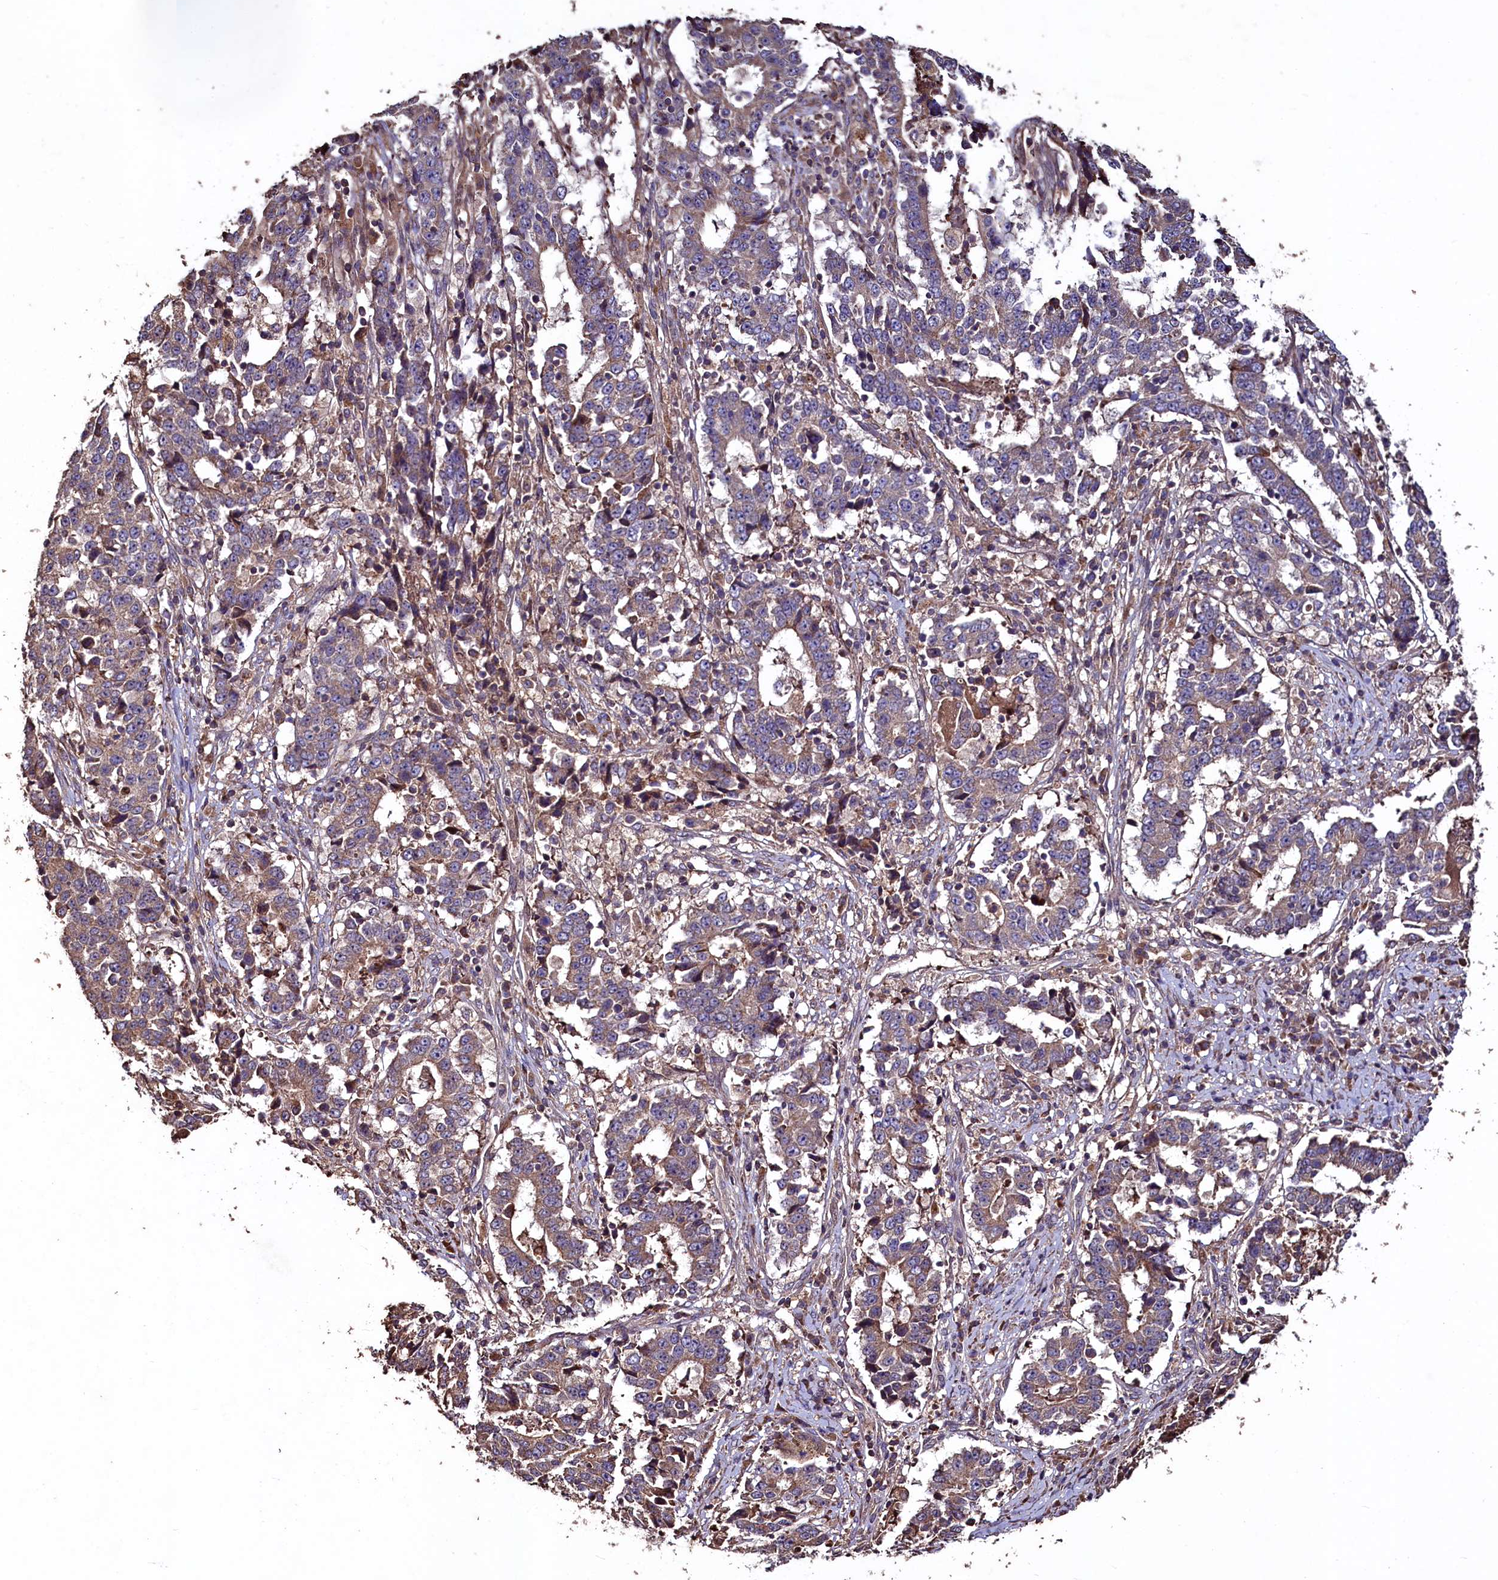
{"staining": {"intensity": "weak", "quantity": "25%-75%", "location": "cytoplasmic/membranous"}, "tissue": "stomach cancer", "cell_type": "Tumor cells", "image_type": "cancer", "snomed": [{"axis": "morphology", "description": "Adenocarcinoma, NOS"}, {"axis": "topography", "description": "Stomach"}], "caption": "Brown immunohistochemical staining in human stomach cancer (adenocarcinoma) displays weak cytoplasmic/membranous expression in about 25%-75% of tumor cells.", "gene": "TMEM98", "patient": {"sex": "male", "age": 59}}